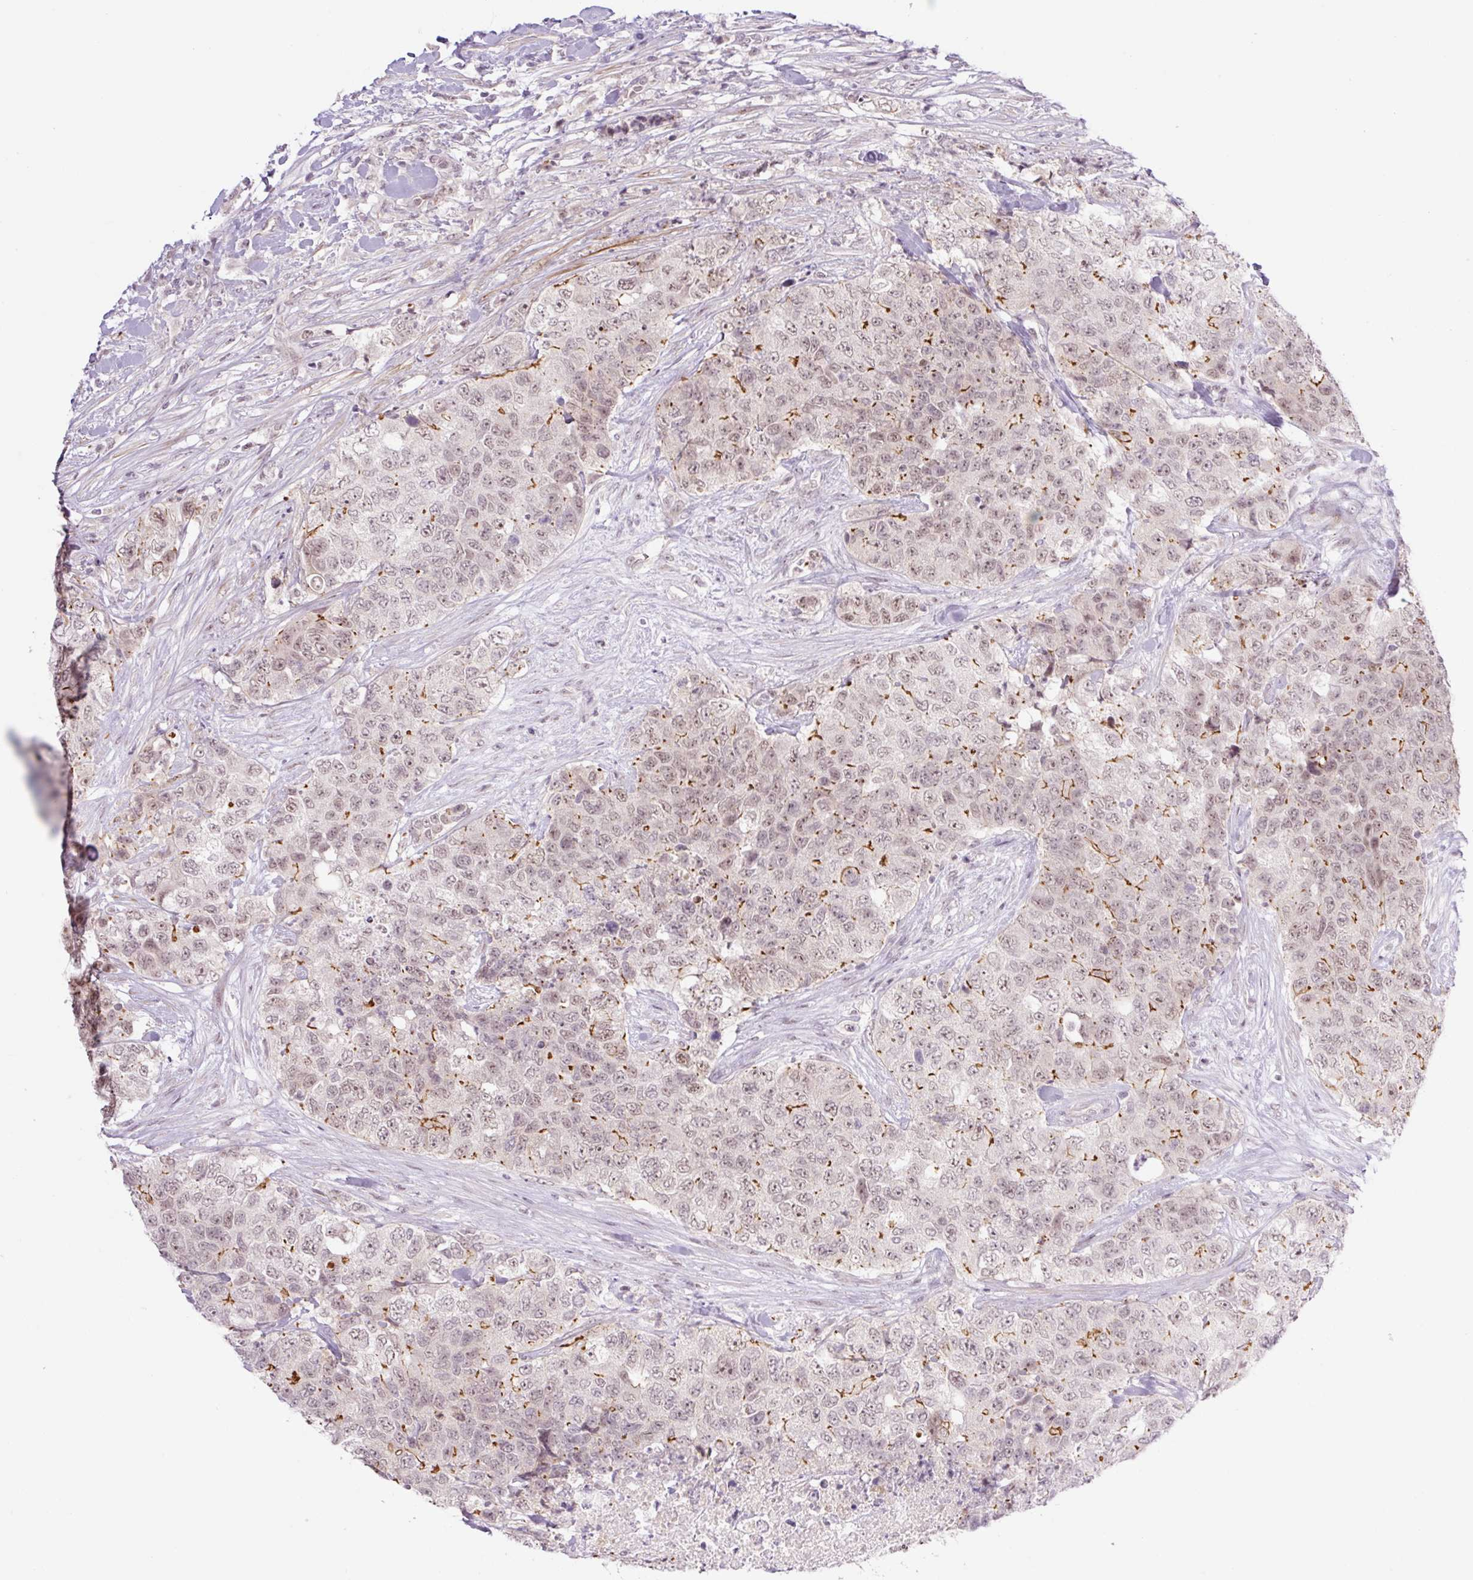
{"staining": {"intensity": "moderate", "quantity": "<25%", "location": "cytoplasmic/membranous,nuclear"}, "tissue": "urothelial cancer", "cell_type": "Tumor cells", "image_type": "cancer", "snomed": [{"axis": "morphology", "description": "Urothelial carcinoma, High grade"}, {"axis": "topography", "description": "Urinary bladder"}], "caption": "Urothelial cancer tissue exhibits moderate cytoplasmic/membranous and nuclear expression in approximately <25% of tumor cells Using DAB (3,3'-diaminobenzidine) (brown) and hematoxylin (blue) stains, captured at high magnification using brightfield microscopy.", "gene": "ICE1", "patient": {"sex": "female", "age": 78}}